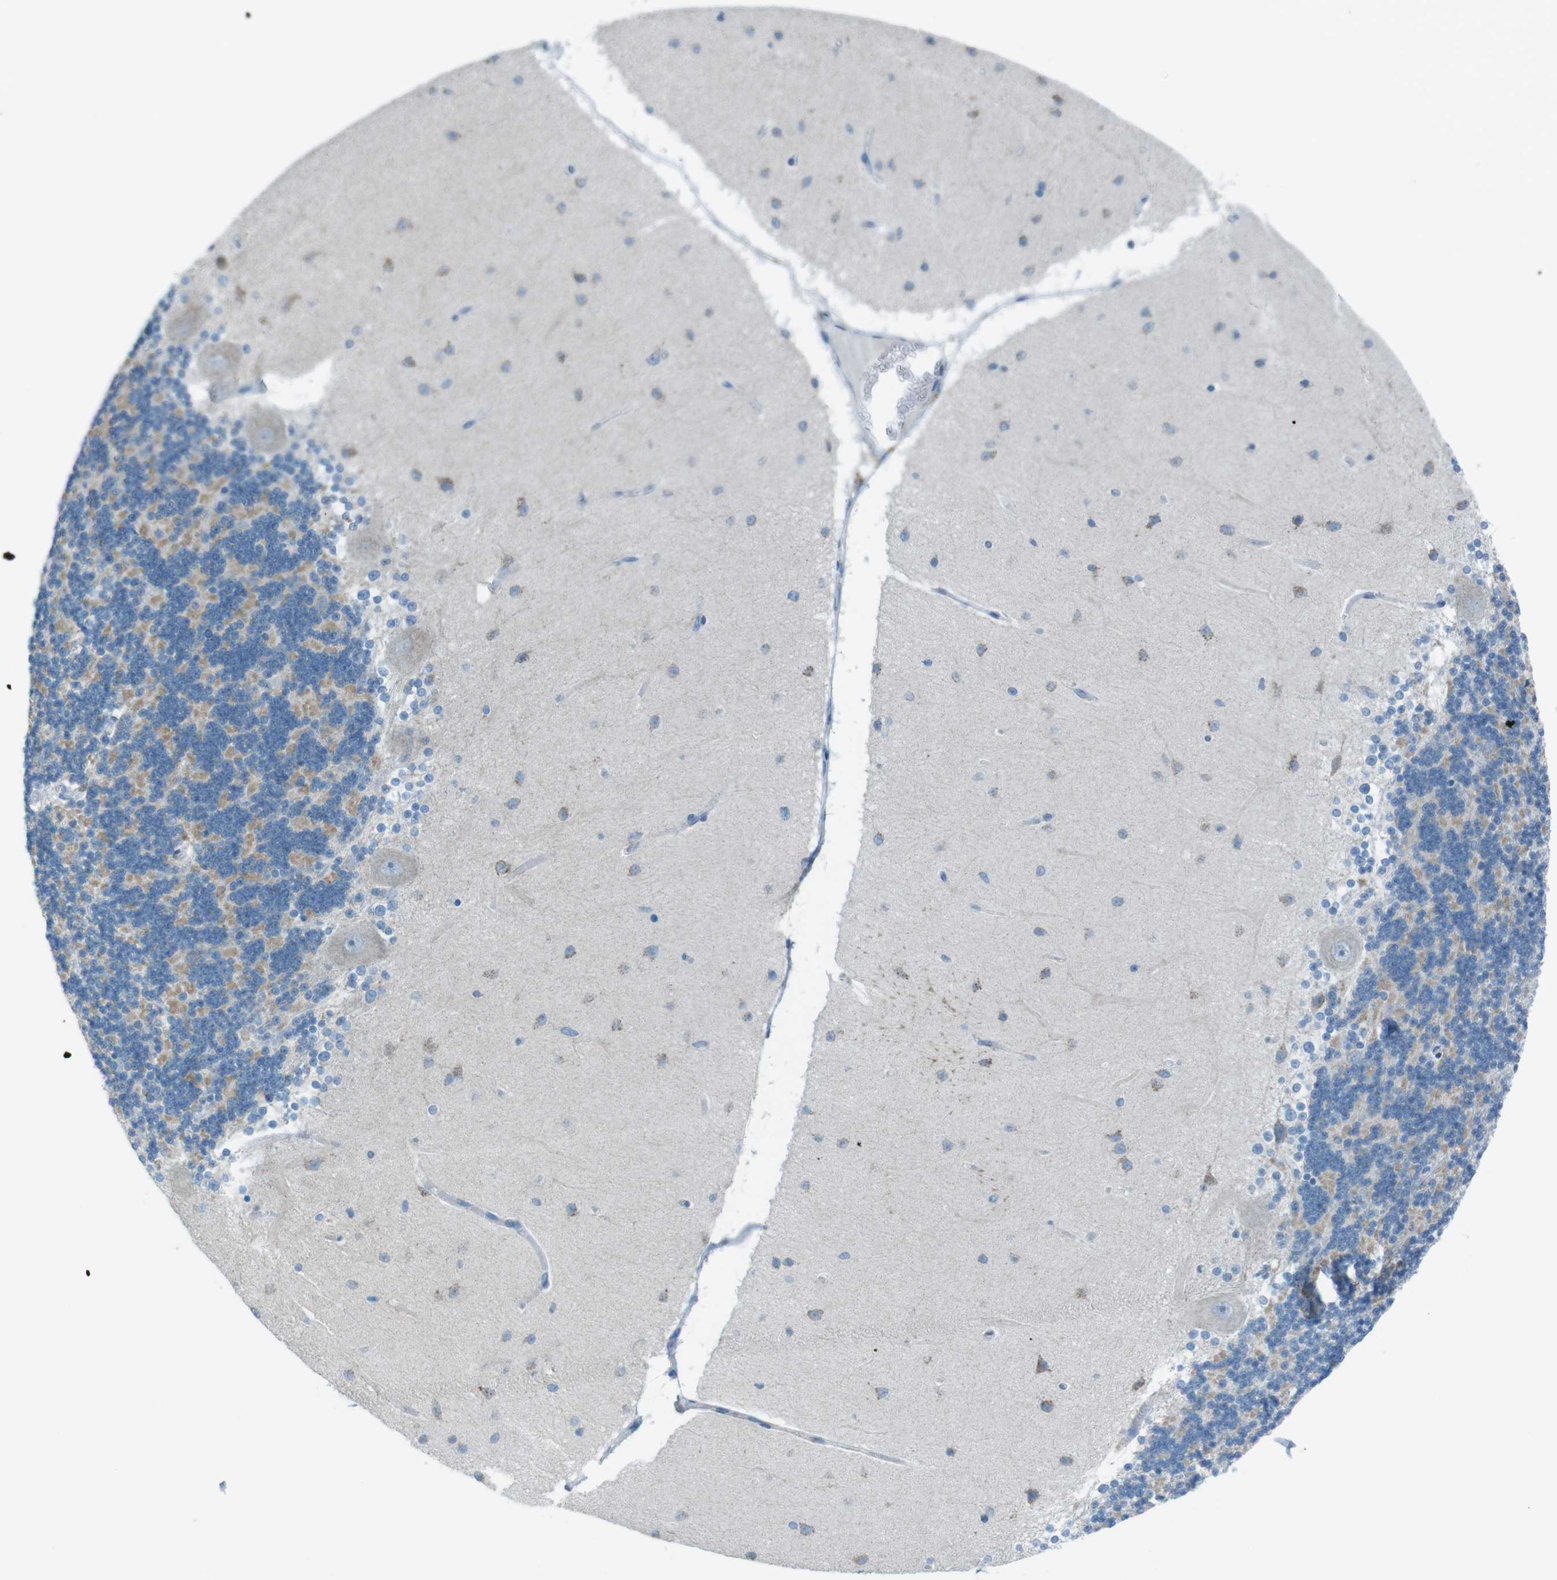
{"staining": {"intensity": "negative", "quantity": "none", "location": "none"}, "tissue": "cerebellum", "cell_type": "Cells in granular layer", "image_type": "normal", "snomed": [{"axis": "morphology", "description": "Normal tissue, NOS"}, {"axis": "topography", "description": "Cerebellum"}], "caption": "IHC histopathology image of unremarkable cerebellum stained for a protein (brown), which exhibits no staining in cells in granular layer. (Stains: DAB (3,3'-diaminobenzidine) immunohistochemistry with hematoxylin counter stain, Microscopy: brightfield microscopy at high magnification).", "gene": "DNAJA3", "patient": {"sex": "female", "age": 54}}